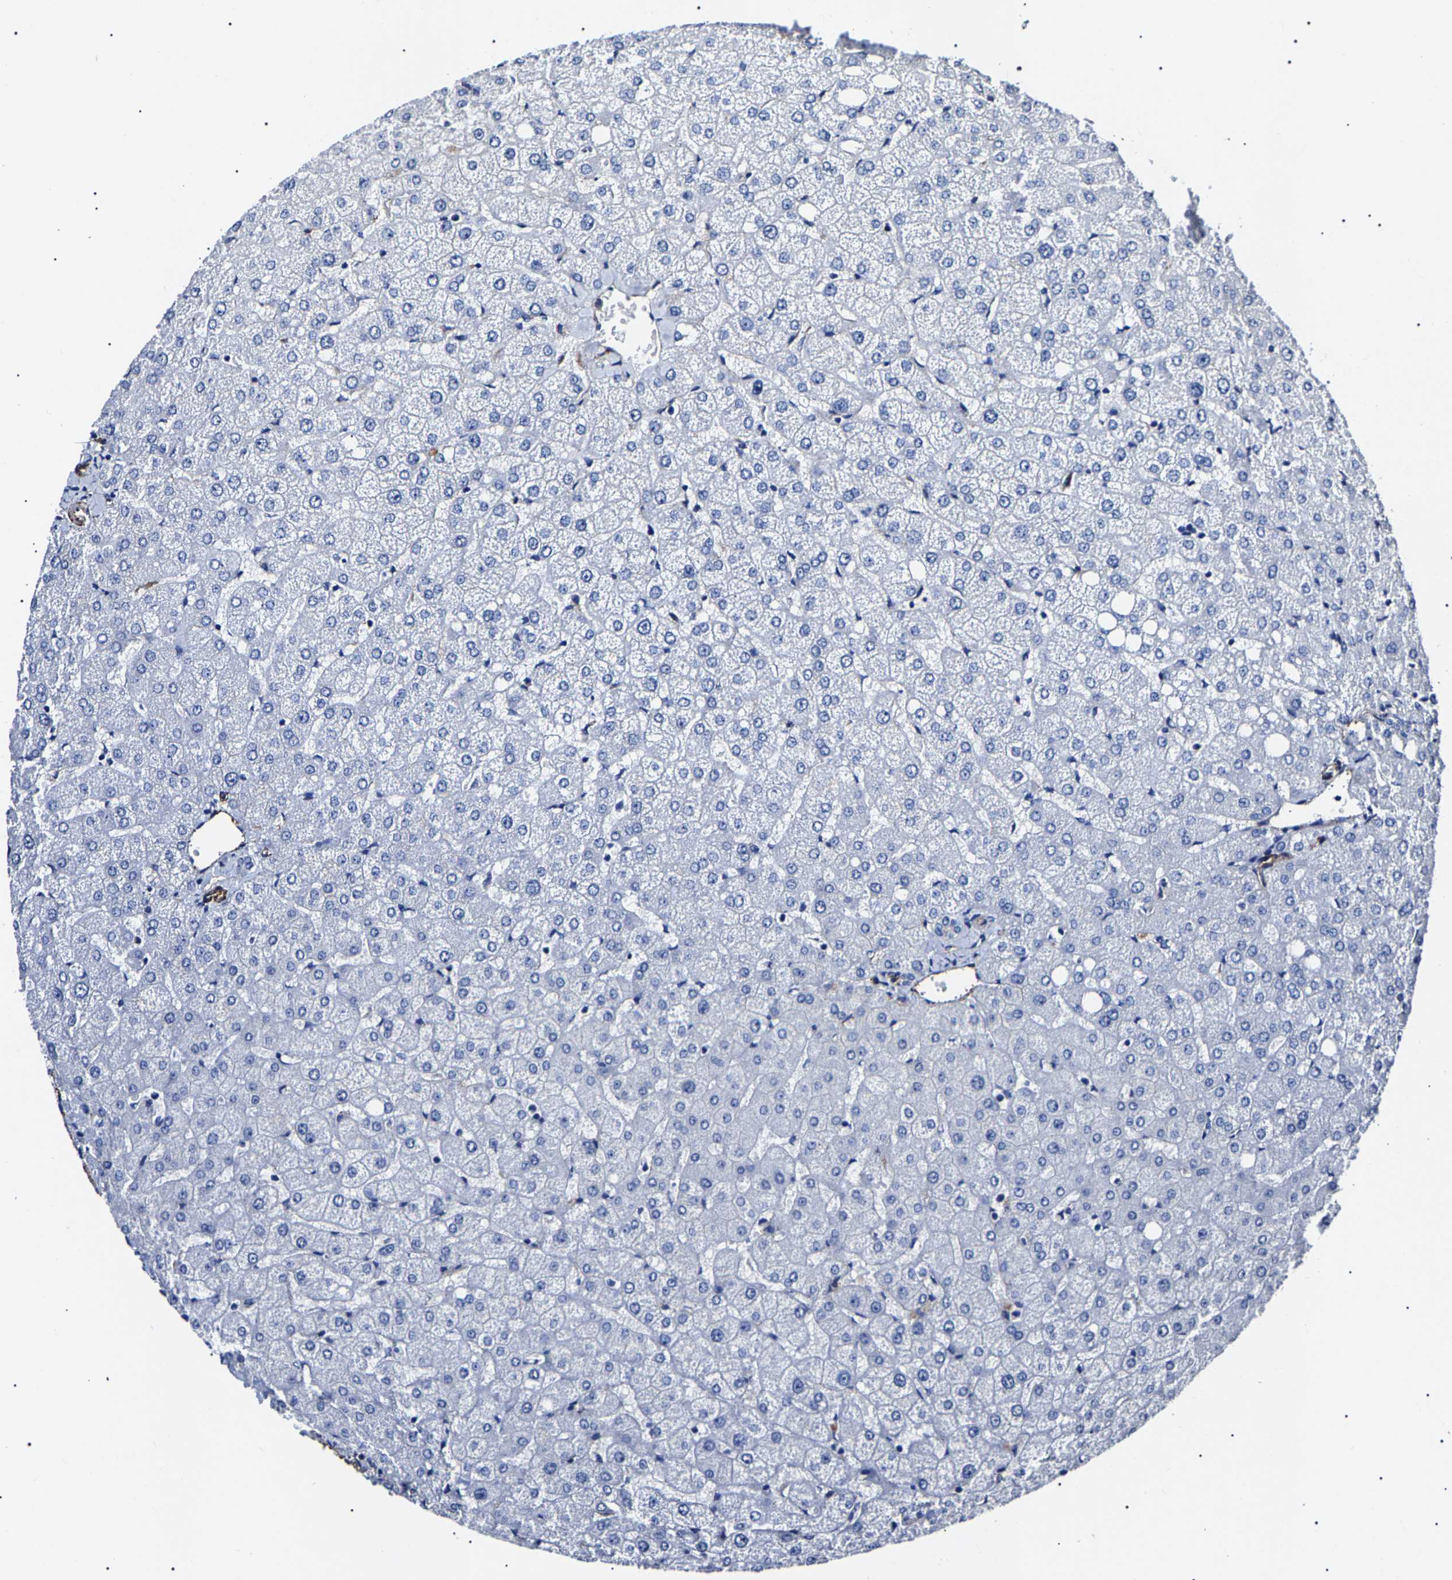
{"staining": {"intensity": "negative", "quantity": "none", "location": "none"}, "tissue": "liver", "cell_type": "Cholangiocytes", "image_type": "normal", "snomed": [{"axis": "morphology", "description": "Normal tissue, NOS"}, {"axis": "topography", "description": "Liver"}], "caption": "Image shows no protein staining in cholangiocytes of normal liver.", "gene": "KLHL42", "patient": {"sex": "female", "age": 54}}